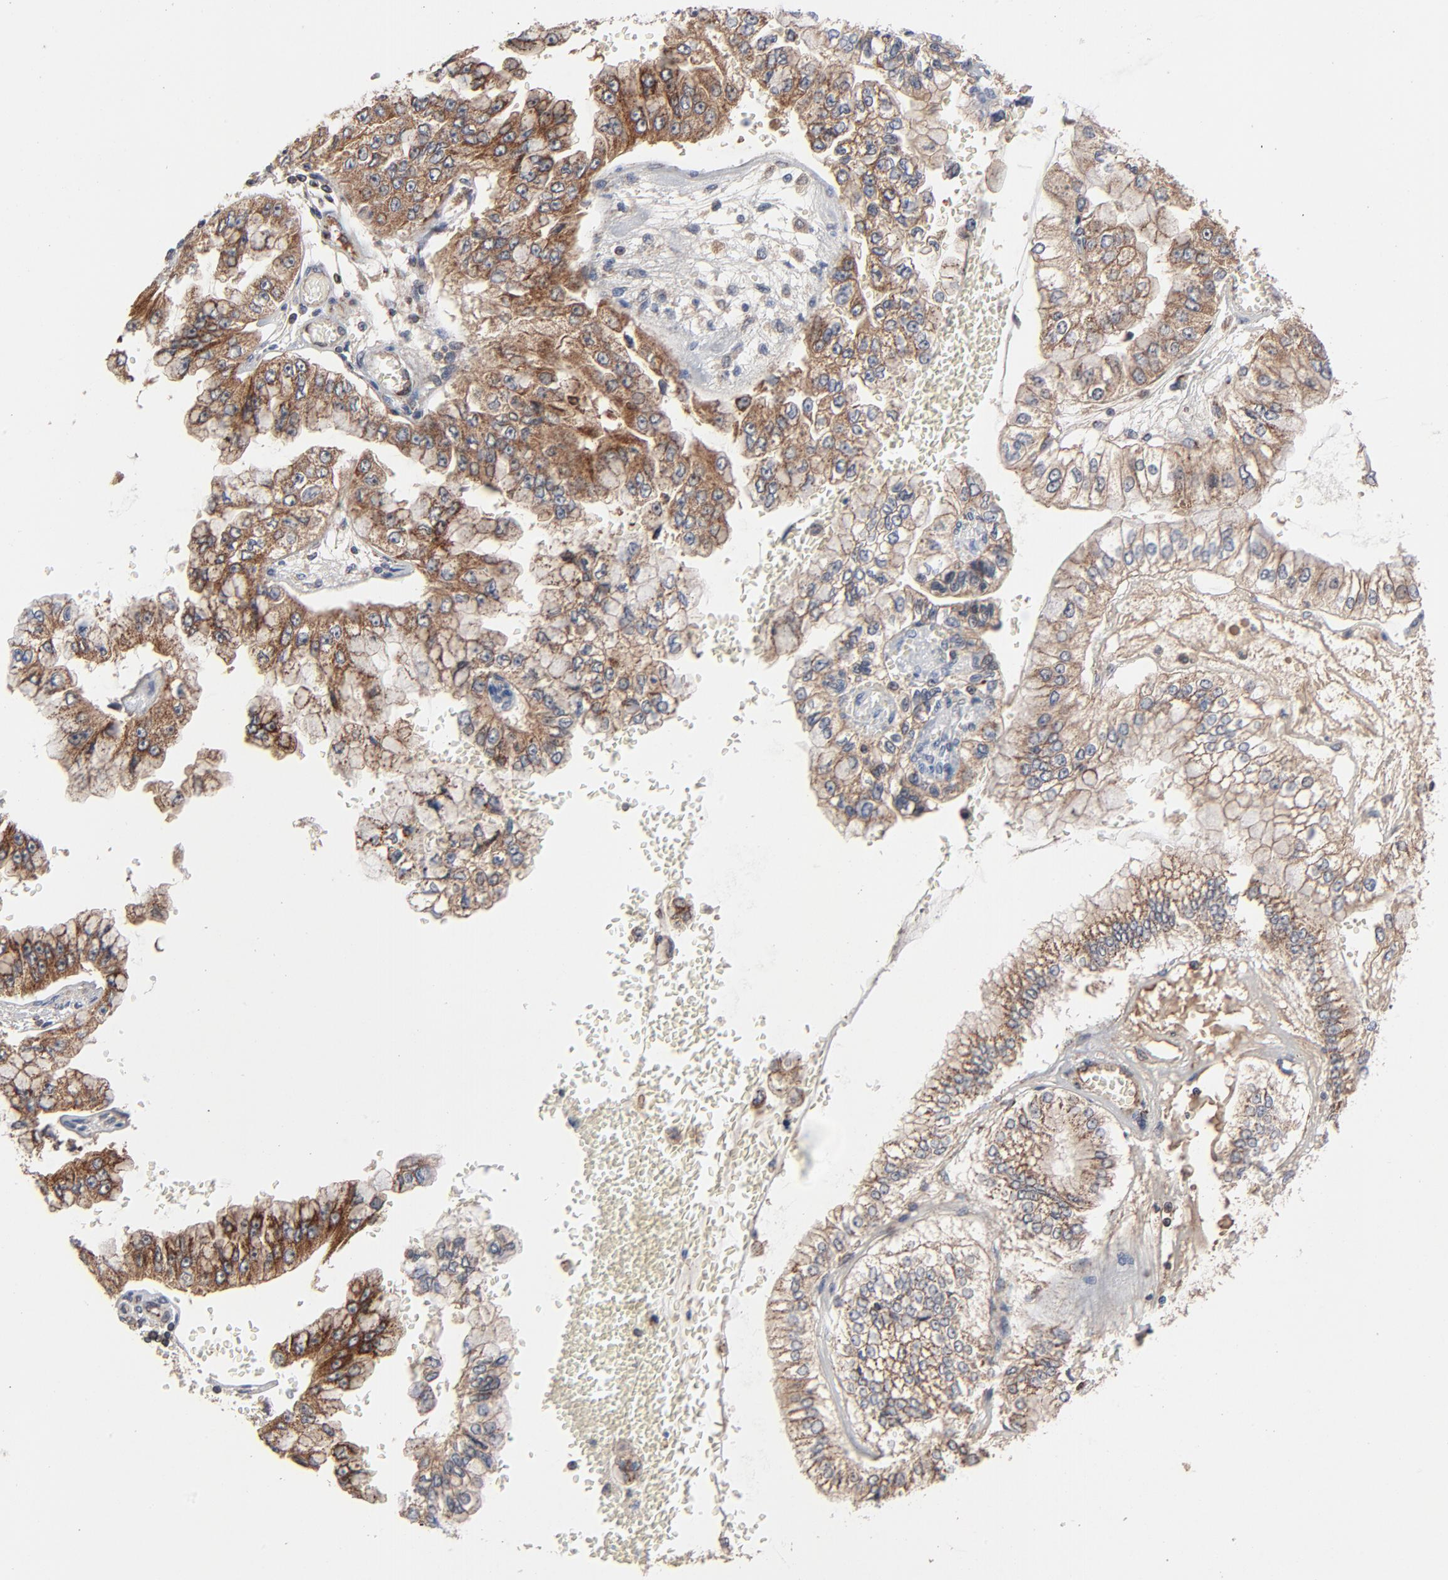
{"staining": {"intensity": "strong", "quantity": ">75%", "location": "cytoplasmic/membranous"}, "tissue": "liver cancer", "cell_type": "Tumor cells", "image_type": "cancer", "snomed": [{"axis": "morphology", "description": "Cholangiocarcinoma"}, {"axis": "topography", "description": "Liver"}], "caption": "Brown immunohistochemical staining in liver cholangiocarcinoma displays strong cytoplasmic/membranous staining in about >75% of tumor cells.", "gene": "ABLIM3", "patient": {"sex": "female", "age": 79}}